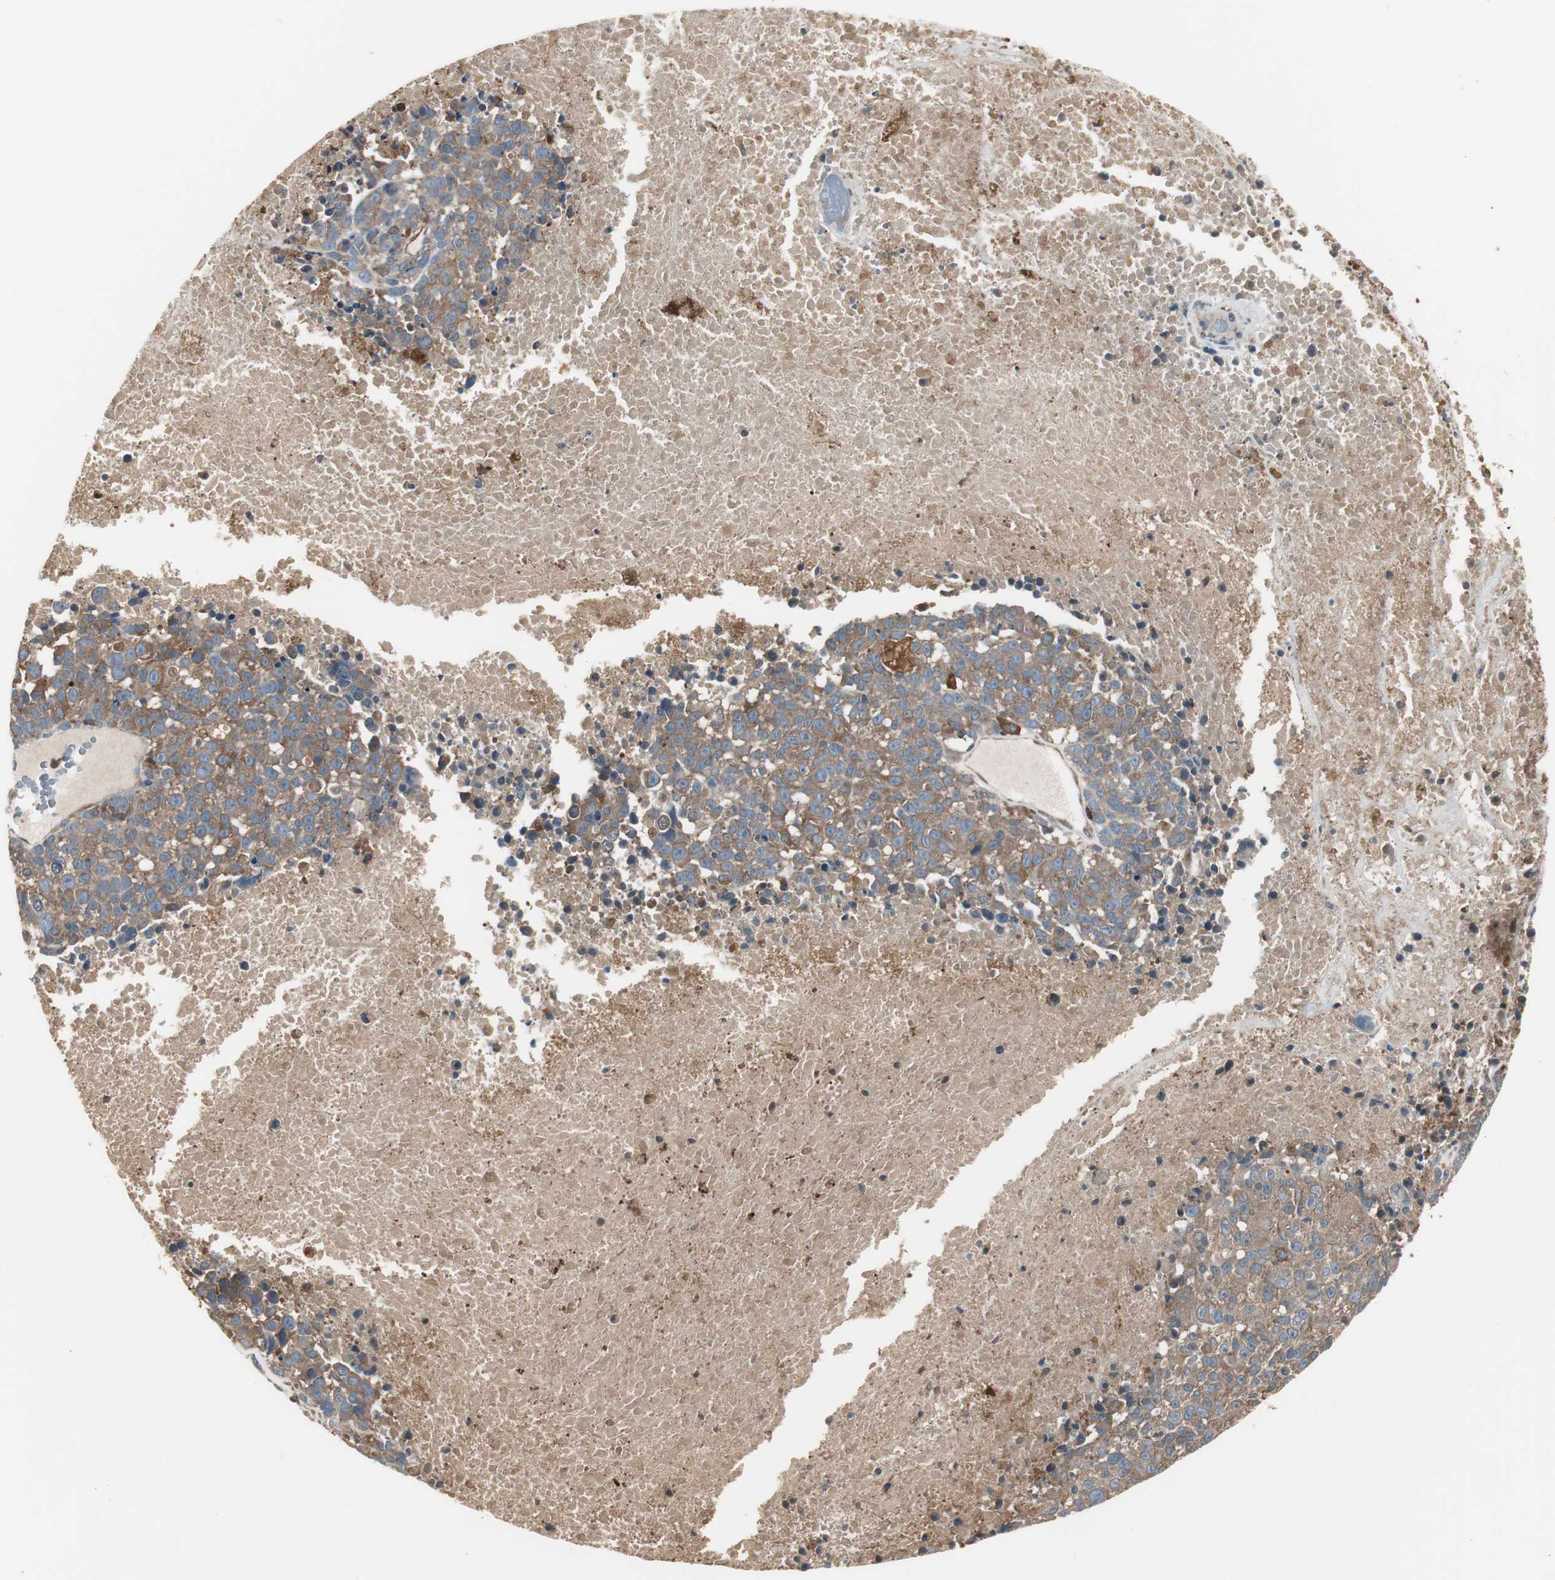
{"staining": {"intensity": "moderate", "quantity": ">75%", "location": "cytoplasmic/membranous"}, "tissue": "melanoma", "cell_type": "Tumor cells", "image_type": "cancer", "snomed": [{"axis": "morphology", "description": "Malignant melanoma, Metastatic site"}, {"axis": "topography", "description": "Cerebral cortex"}], "caption": "An immunohistochemistry image of tumor tissue is shown. Protein staining in brown labels moderate cytoplasmic/membranous positivity in melanoma within tumor cells.", "gene": "CAPNS1", "patient": {"sex": "female", "age": 52}}